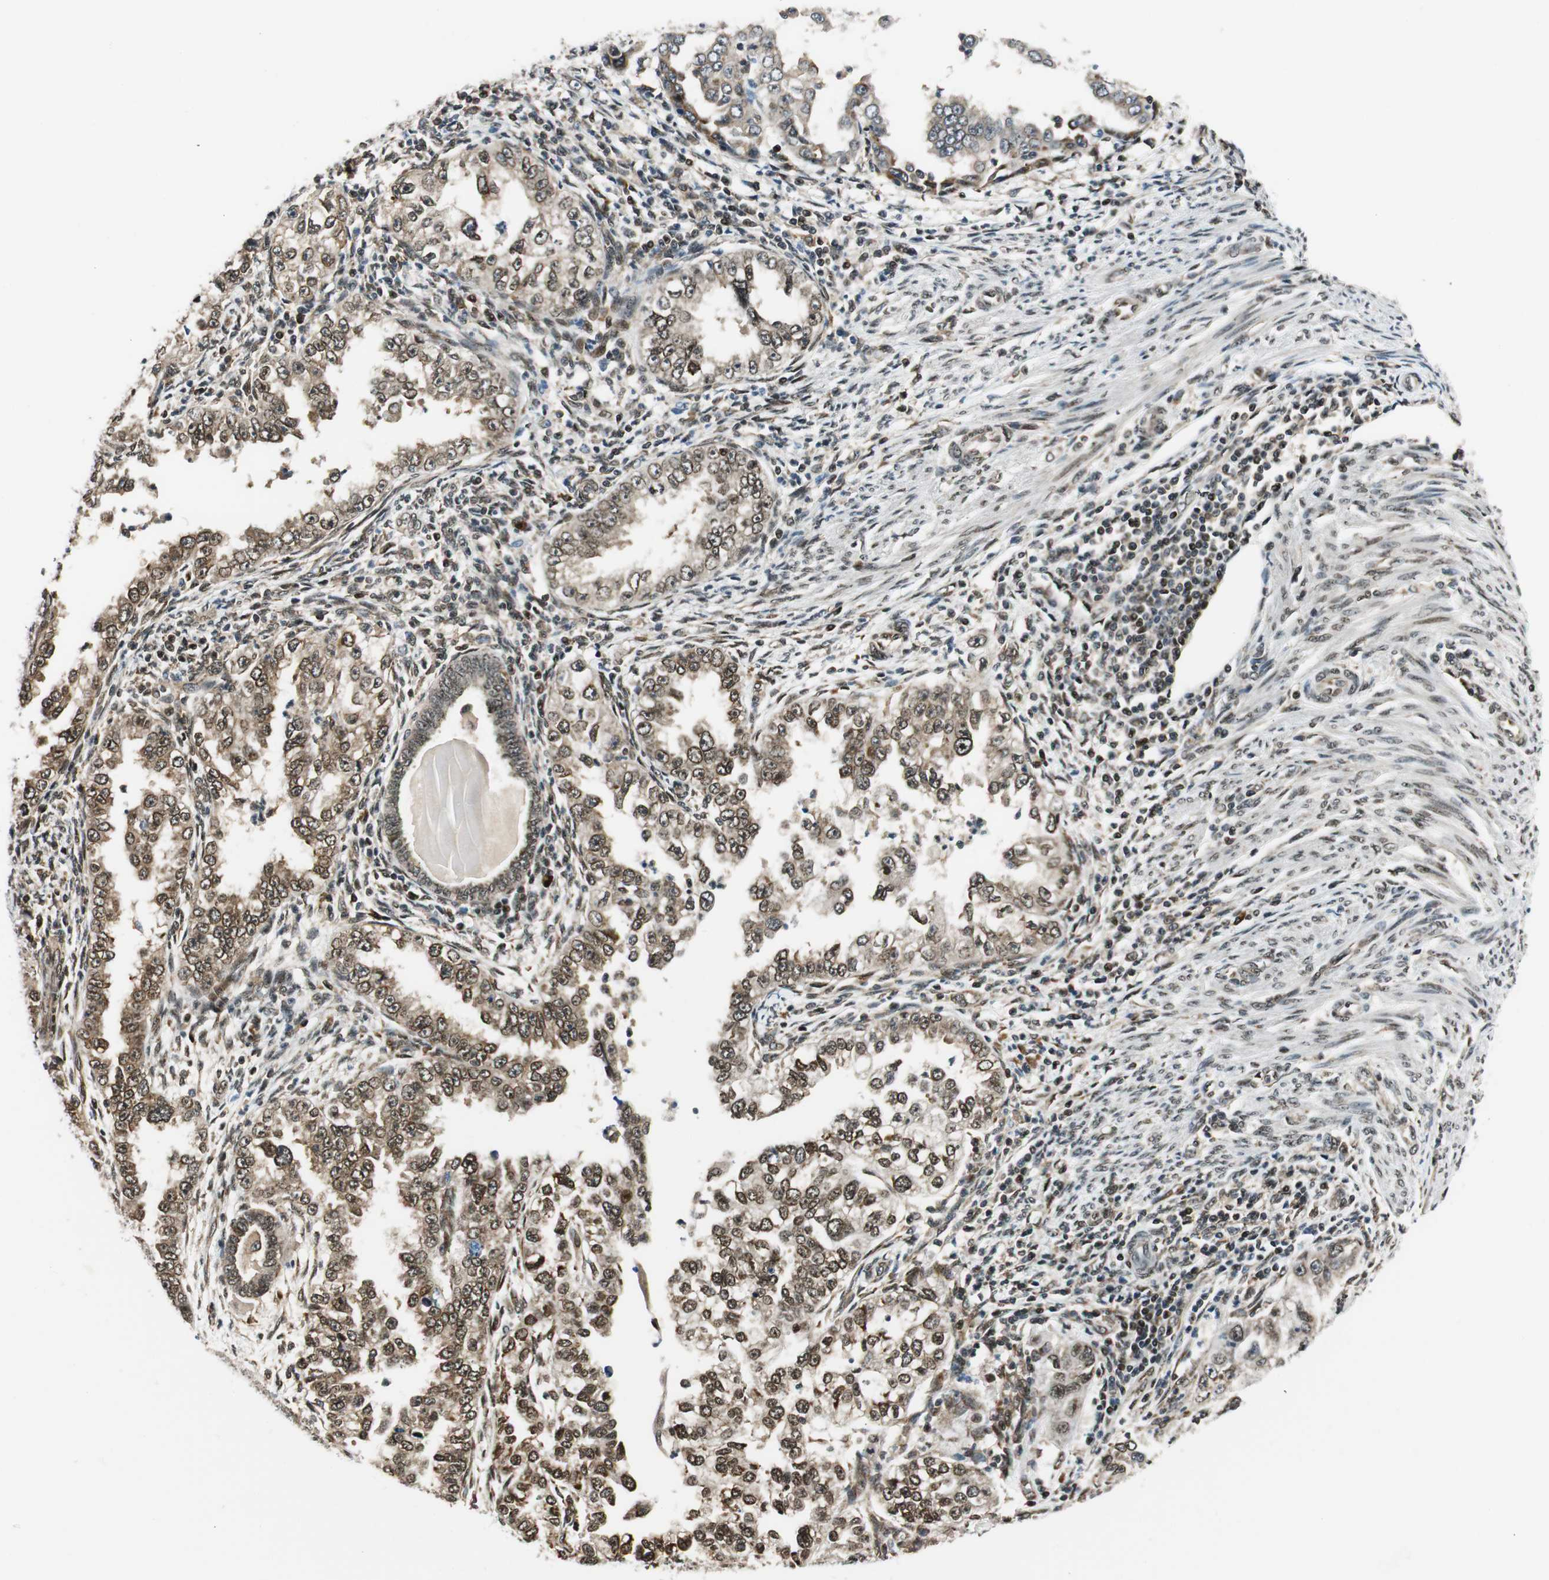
{"staining": {"intensity": "moderate", "quantity": ">75%", "location": "cytoplasmic/membranous,nuclear"}, "tissue": "endometrial cancer", "cell_type": "Tumor cells", "image_type": "cancer", "snomed": [{"axis": "morphology", "description": "Adenocarcinoma, NOS"}, {"axis": "topography", "description": "Endometrium"}], "caption": "Moderate cytoplasmic/membranous and nuclear protein expression is present in about >75% of tumor cells in adenocarcinoma (endometrial). The staining was performed using DAB to visualize the protein expression in brown, while the nuclei were stained in blue with hematoxylin (Magnification: 20x).", "gene": "RING1", "patient": {"sex": "female", "age": 85}}